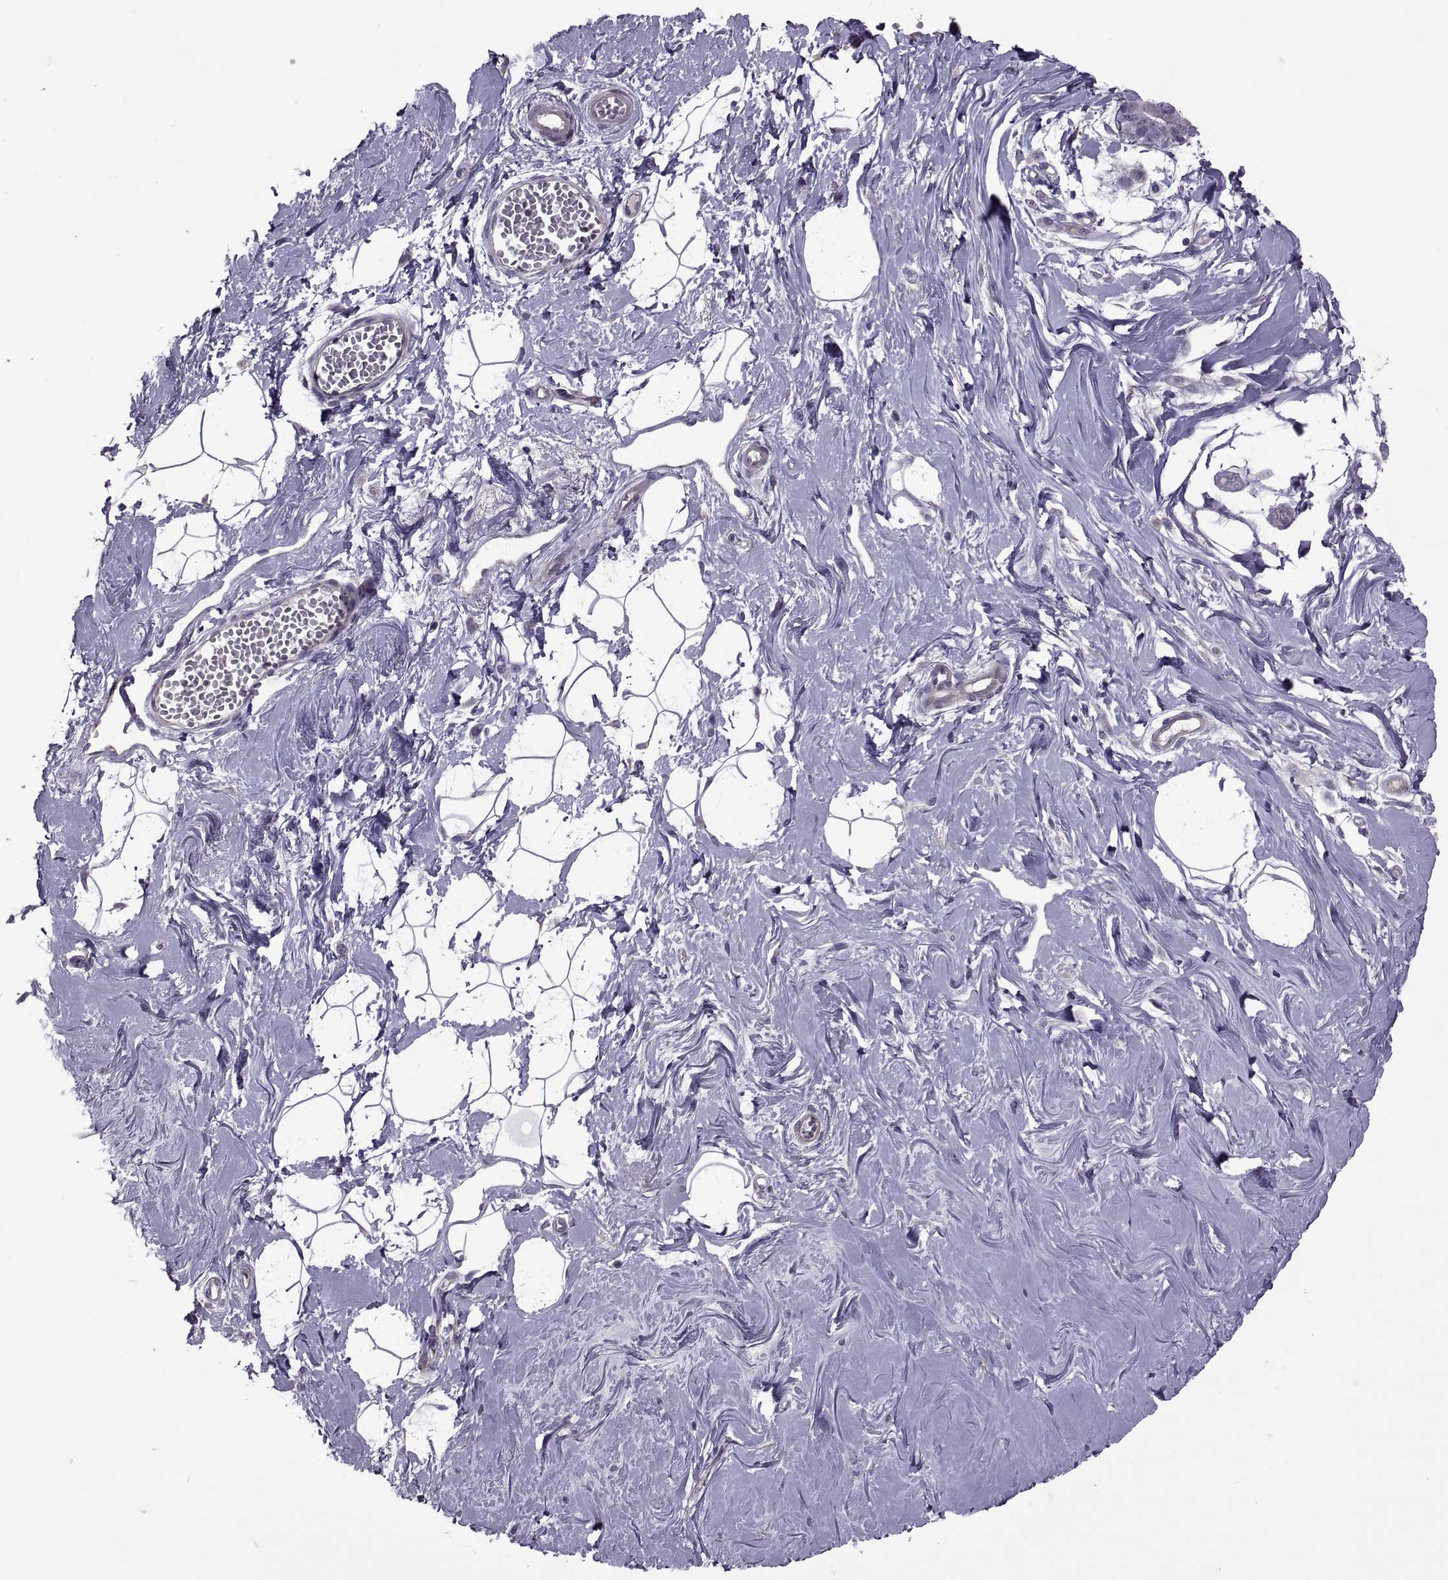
{"staining": {"intensity": "negative", "quantity": "none", "location": "none"}, "tissue": "breast", "cell_type": "Adipocytes", "image_type": "normal", "snomed": [{"axis": "morphology", "description": "Normal tissue, NOS"}, {"axis": "topography", "description": "Breast"}], "caption": "Immunohistochemical staining of unremarkable breast shows no significant staining in adipocytes.", "gene": "ODF3", "patient": {"sex": "female", "age": 49}}